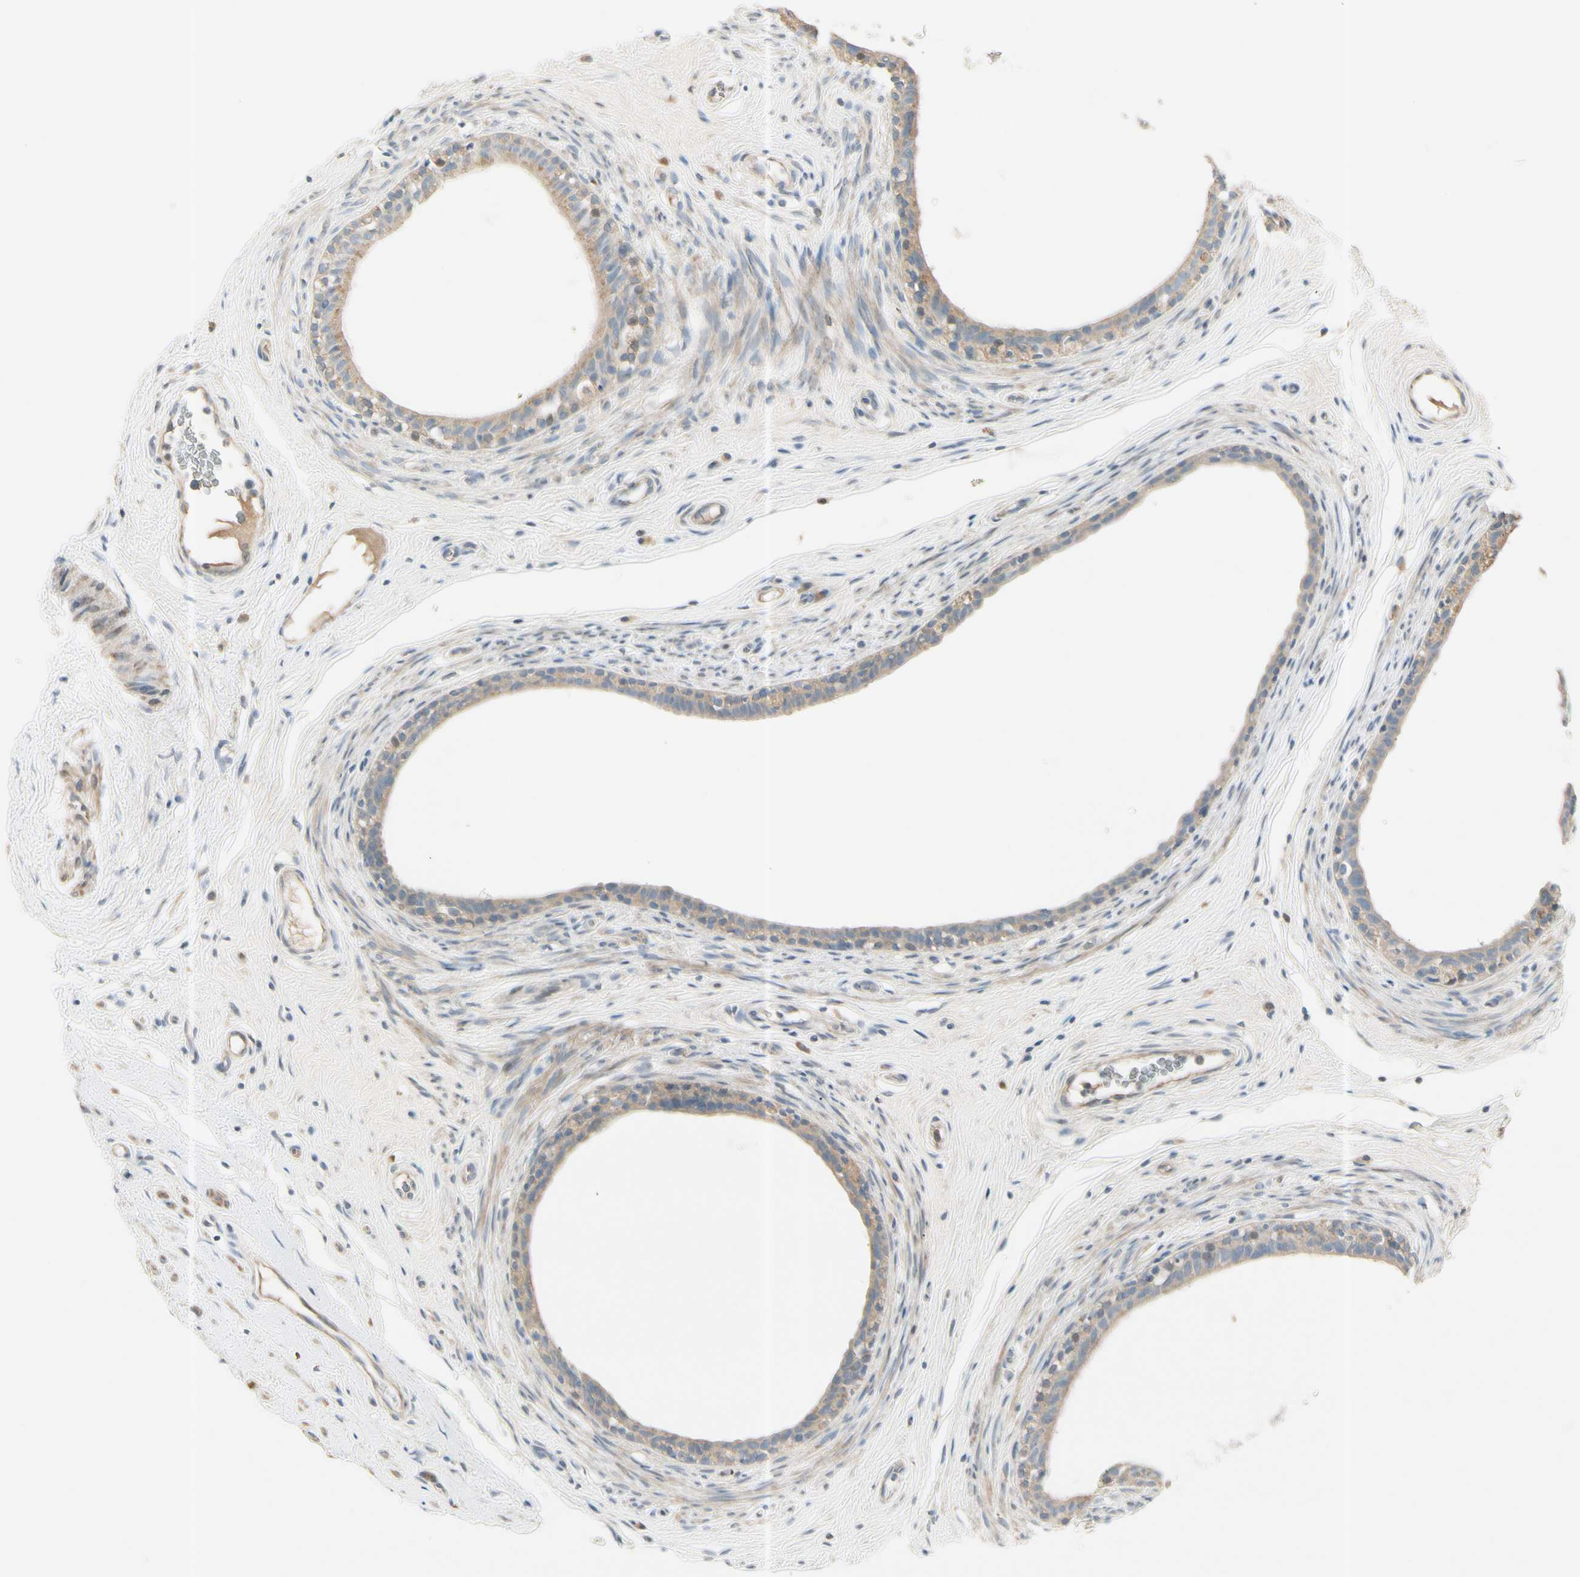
{"staining": {"intensity": "moderate", "quantity": "25%-75%", "location": "cytoplasmic/membranous"}, "tissue": "epididymis", "cell_type": "Glandular cells", "image_type": "normal", "snomed": [{"axis": "morphology", "description": "Normal tissue, NOS"}, {"axis": "morphology", "description": "Inflammation, NOS"}, {"axis": "topography", "description": "Epididymis"}], "caption": "Immunohistochemistry (IHC) micrograph of normal epididymis: epididymis stained using IHC displays medium levels of moderate protein expression localized specifically in the cytoplasmic/membranous of glandular cells, appearing as a cytoplasmic/membranous brown color.", "gene": "CYP2E1", "patient": {"sex": "male", "age": 84}}